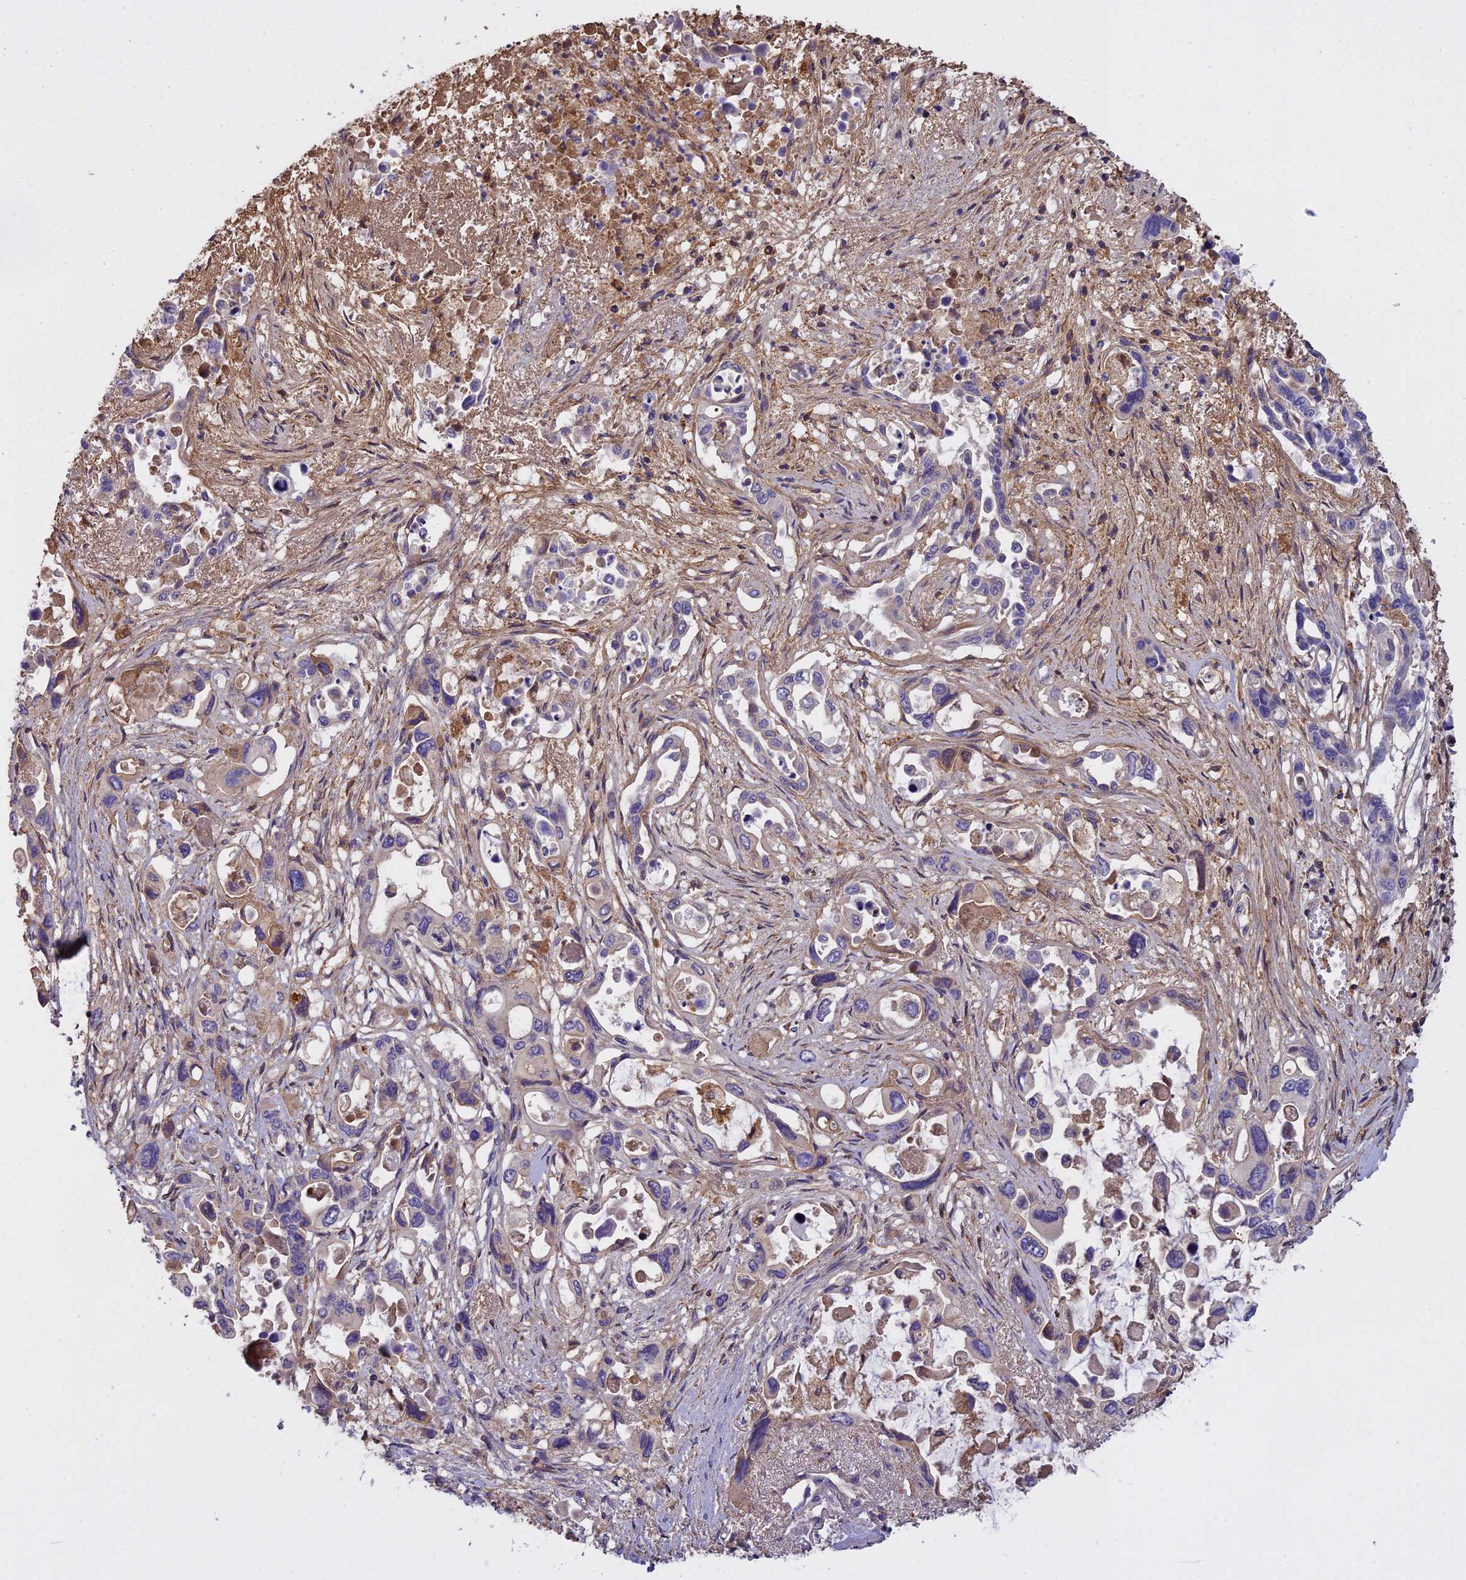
{"staining": {"intensity": "negative", "quantity": "none", "location": "none"}, "tissue": "pancreatic cancer", "cell_type": "Tumor cells", "image_type": "cancer", "snomed": [{"axis": "morphology", "description": "Adenocarcinoma, NOS"}, {"axis": "topography", "description": "Pancreas"}], "caption": "Immunohistochemical staining of adenocarcinoma (pancreatic) shows no significant positivity in tumor cells.", "gene": "CFAP119", "patient": {"sex": "male", "age": 92}}